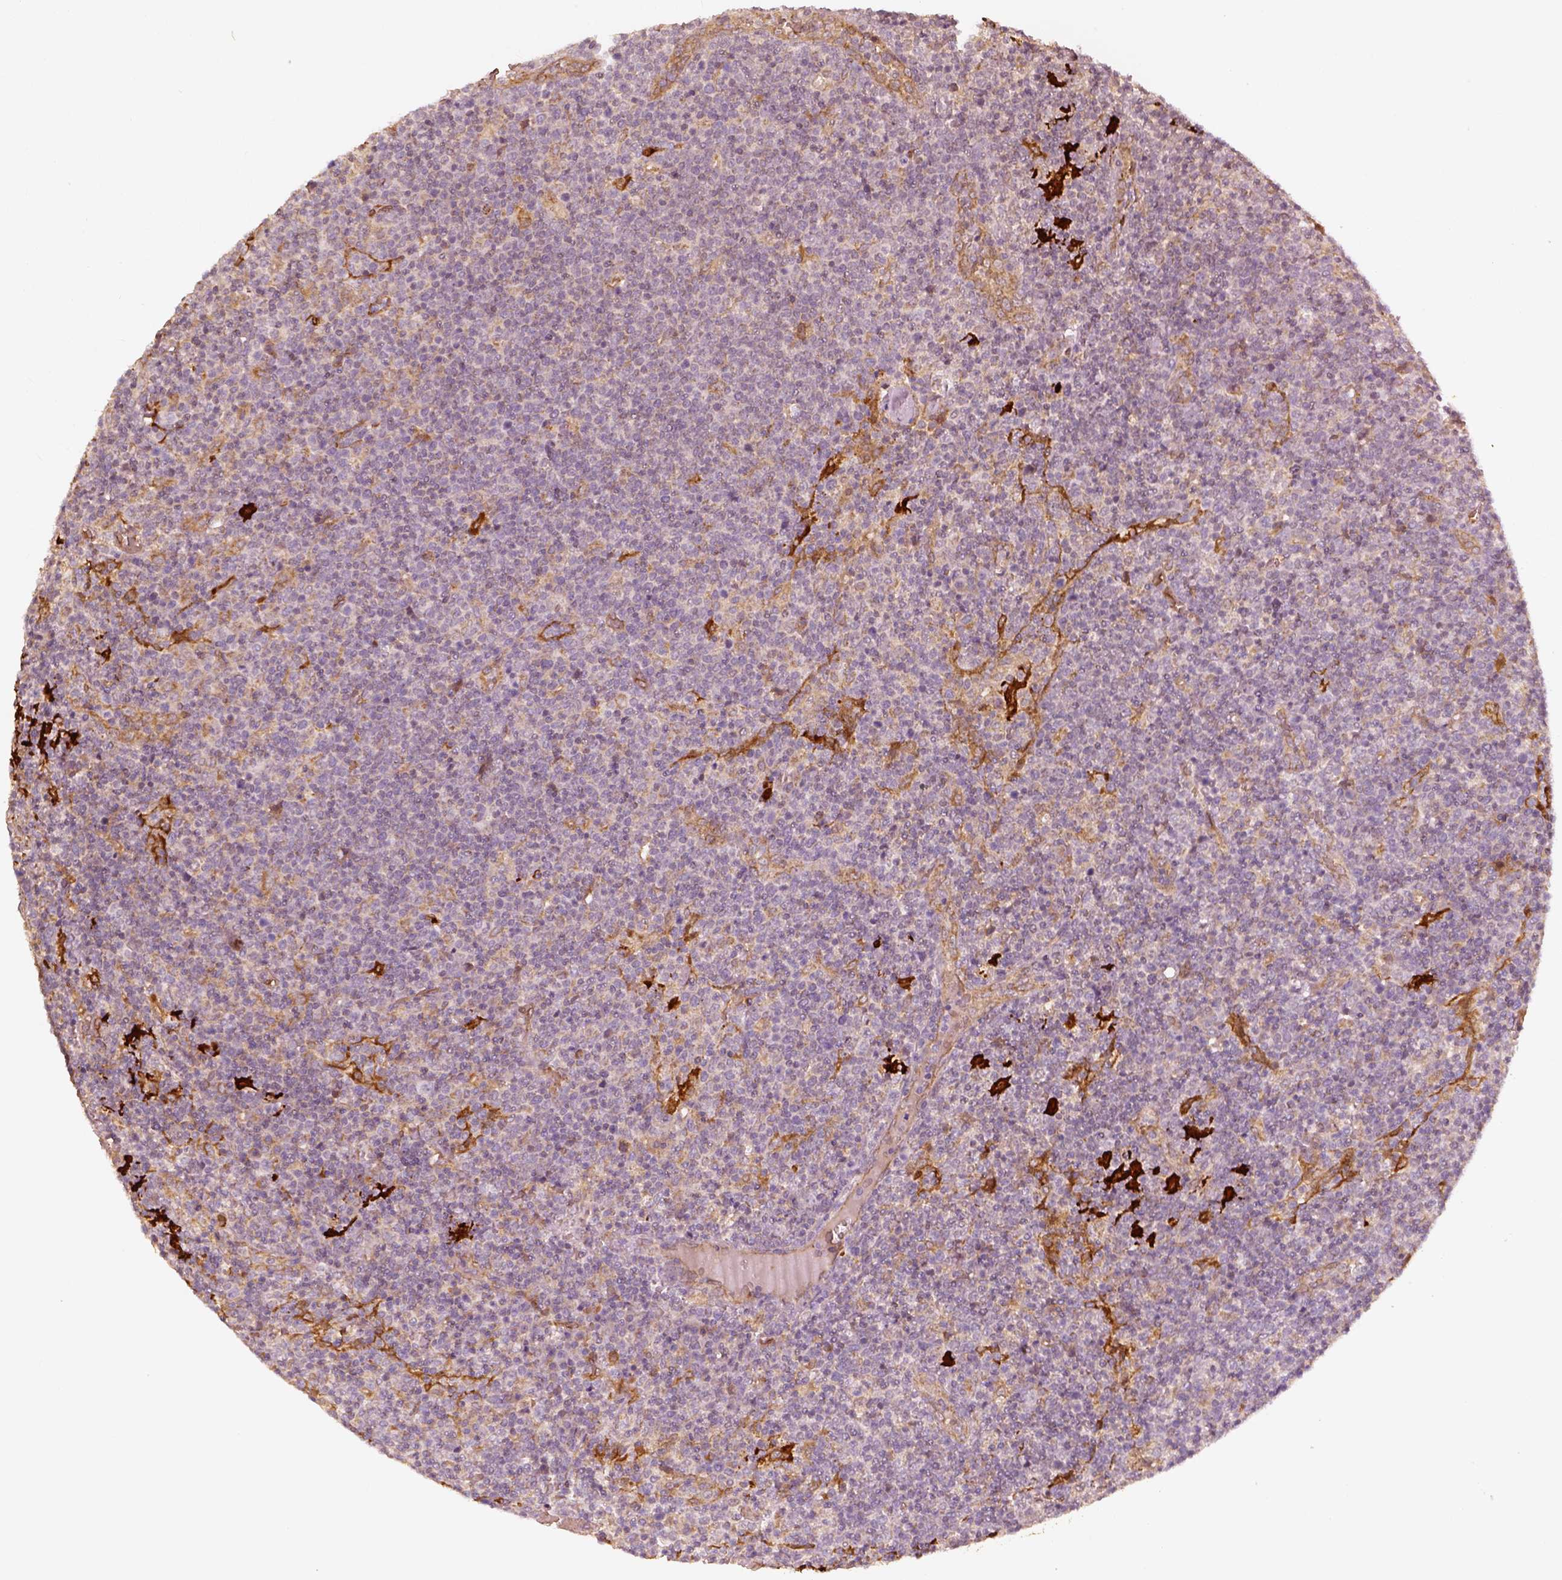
{"staining": {"intensity": "negative", "quantity": "none", "location": "none"}, "tissue": "lymphoma", "cell_type": "Tumor cells", "image_type": "cancer", "snomed": [{"axis": "morphology", "description": "Malignant lymphoma, non-Hodgkin's type, High grade"}, {"axis": "topography", "description": "Lymph node"}], "caption": "This is an IHC micrograph of malignant lymphoma, non-Hodgkin's type (high-grade). There is no staining in tumor cells.", "gene": "FSCN1", "patient": {"sex": "male", "age": 61}}